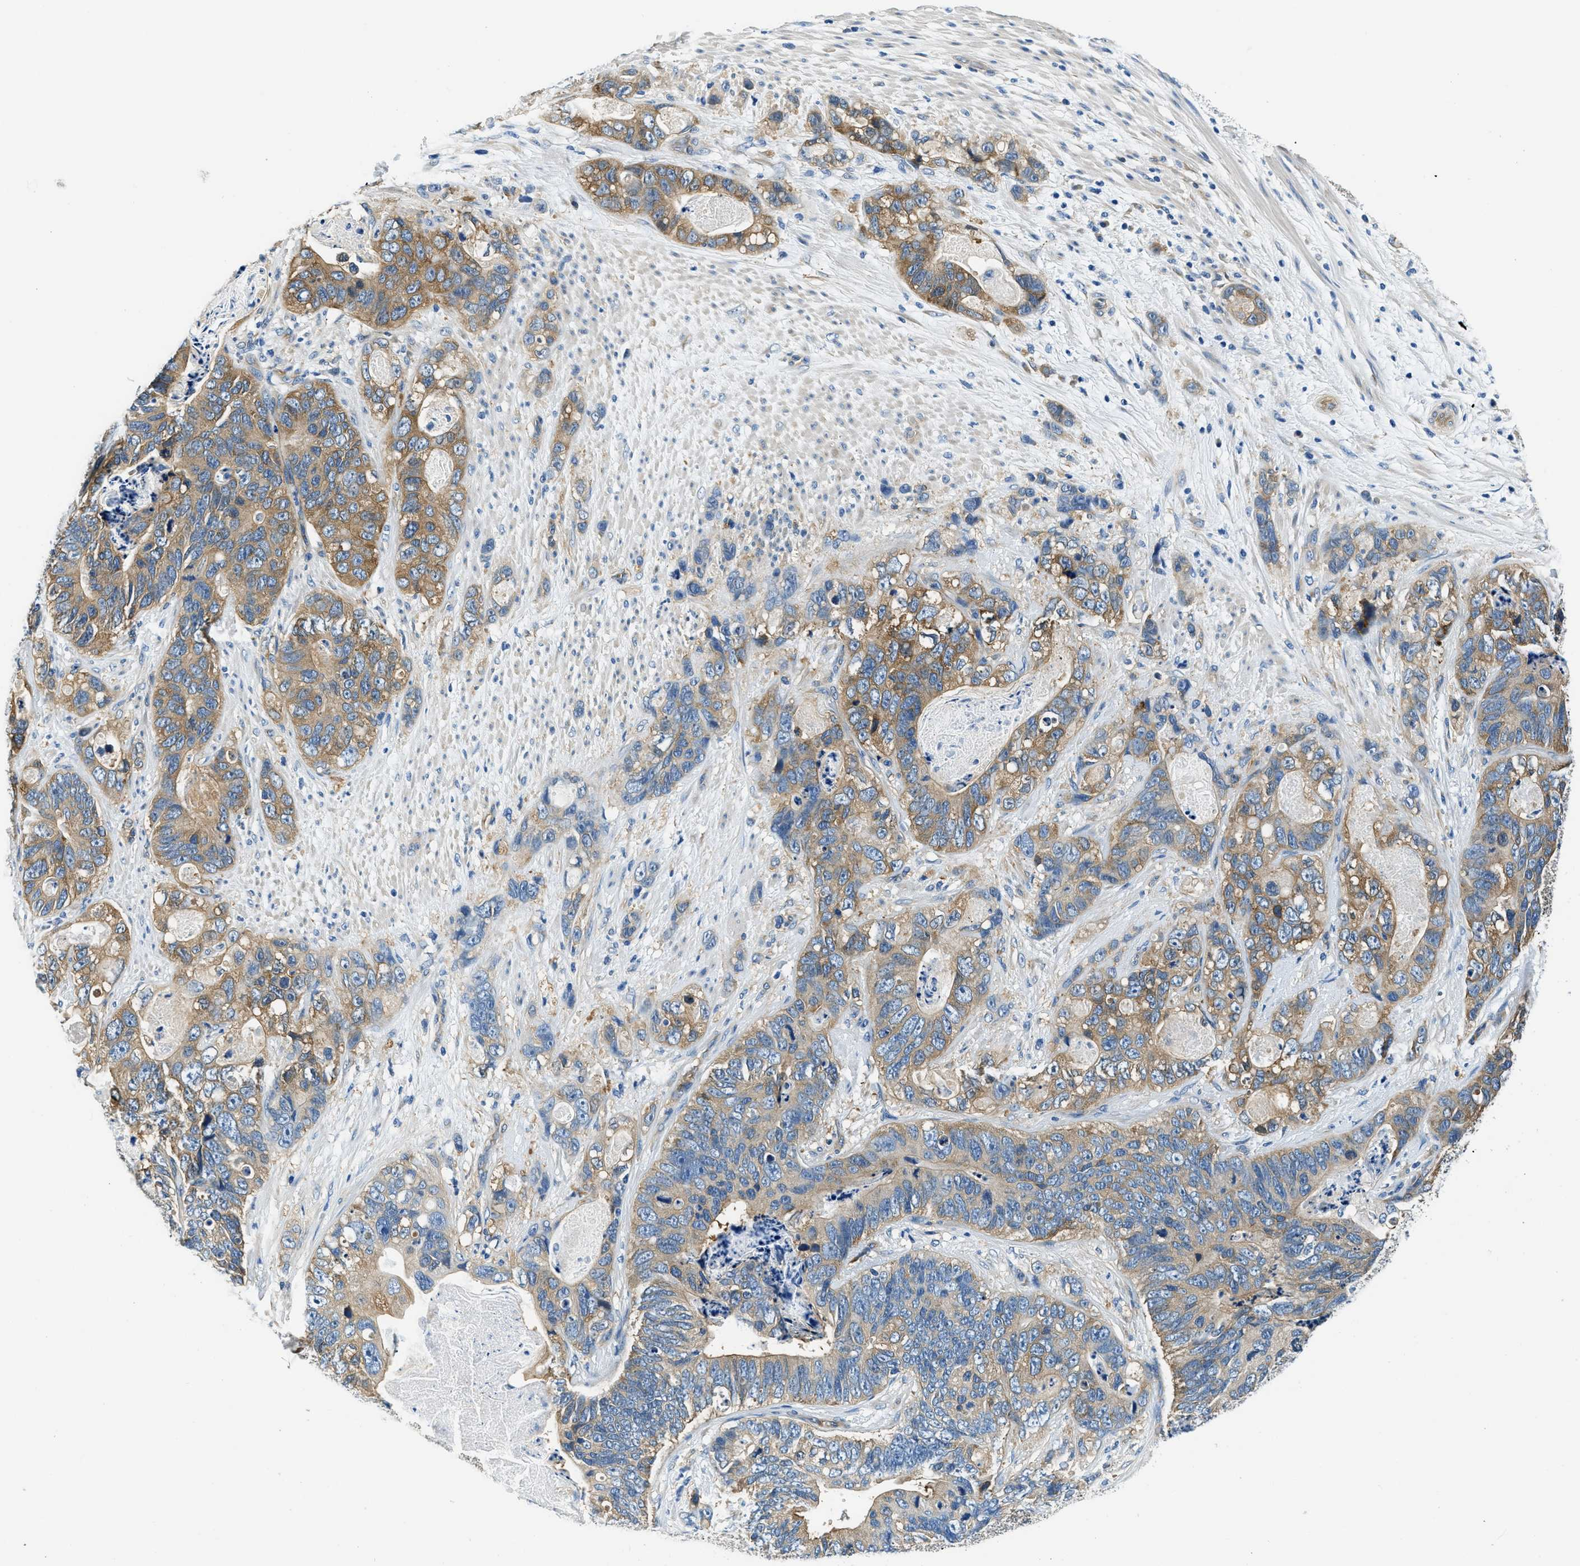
{"staining": {"intensity": "moderate", "quantity": ">75%", "location": "cytoplasmic/membranous"}, "tissue": "stomach cancer", "cell_type": "Tumor cells", "image_type": "cancer", "snomed": [{"axis": "morphology", "description": "Normal tissue, NOS"}, {"axis": "morphology", "description": "Adenocarcinoma, NOS"}, {"axis": "topography", "description": "Stomach"}], "caption": "About >75% of tumor cells in stomach cancer (adenocarcinoma) reveal moderate cytoplasmic/membranous protein positivity as visualized by brown immunohistochemical staining.", "gene": "TWF1", "patient": {"sex": "female", "age": 89}}